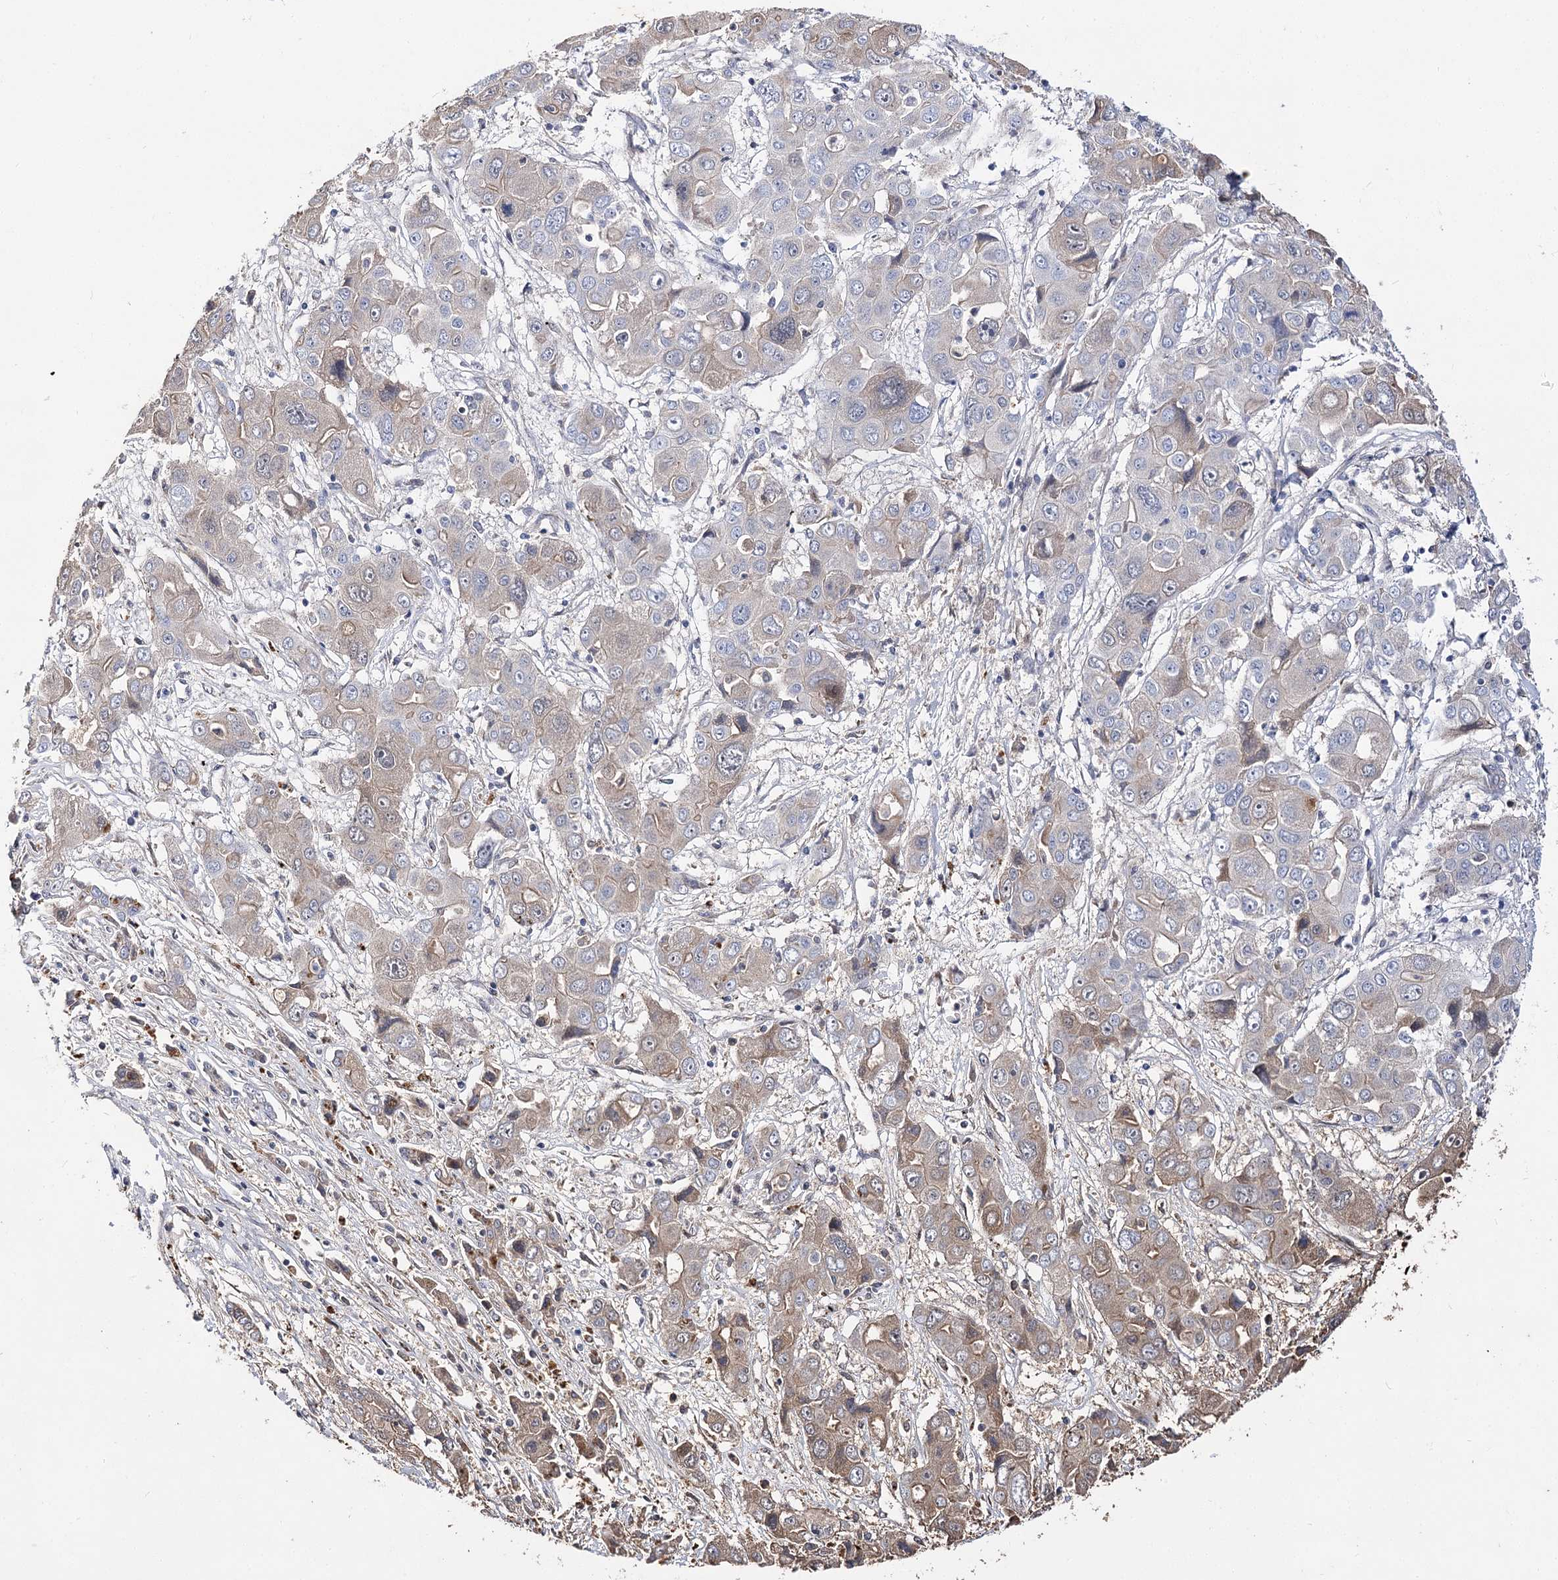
{"staining": {"intensity": "weak", "quantity": "25%-75%", "location": "cytoplasmic/membranous"}, "tissue": "liver cancer", "cell_type": "Tumor cells", "image_type": "cancer", "snomed": [{"axis": "morphology", "description": "Cholangiocarcinoma"}, {"axis": "topography", "description": "Liver"}], "caption": "An image of human cholangiocarcinoma (liver) stained for a protein exhibits weak cytoplasmic/membranous brown staining in tumor cells.", "gene": "ARL13A", "patient": {"sex": "male", "age": 67}}